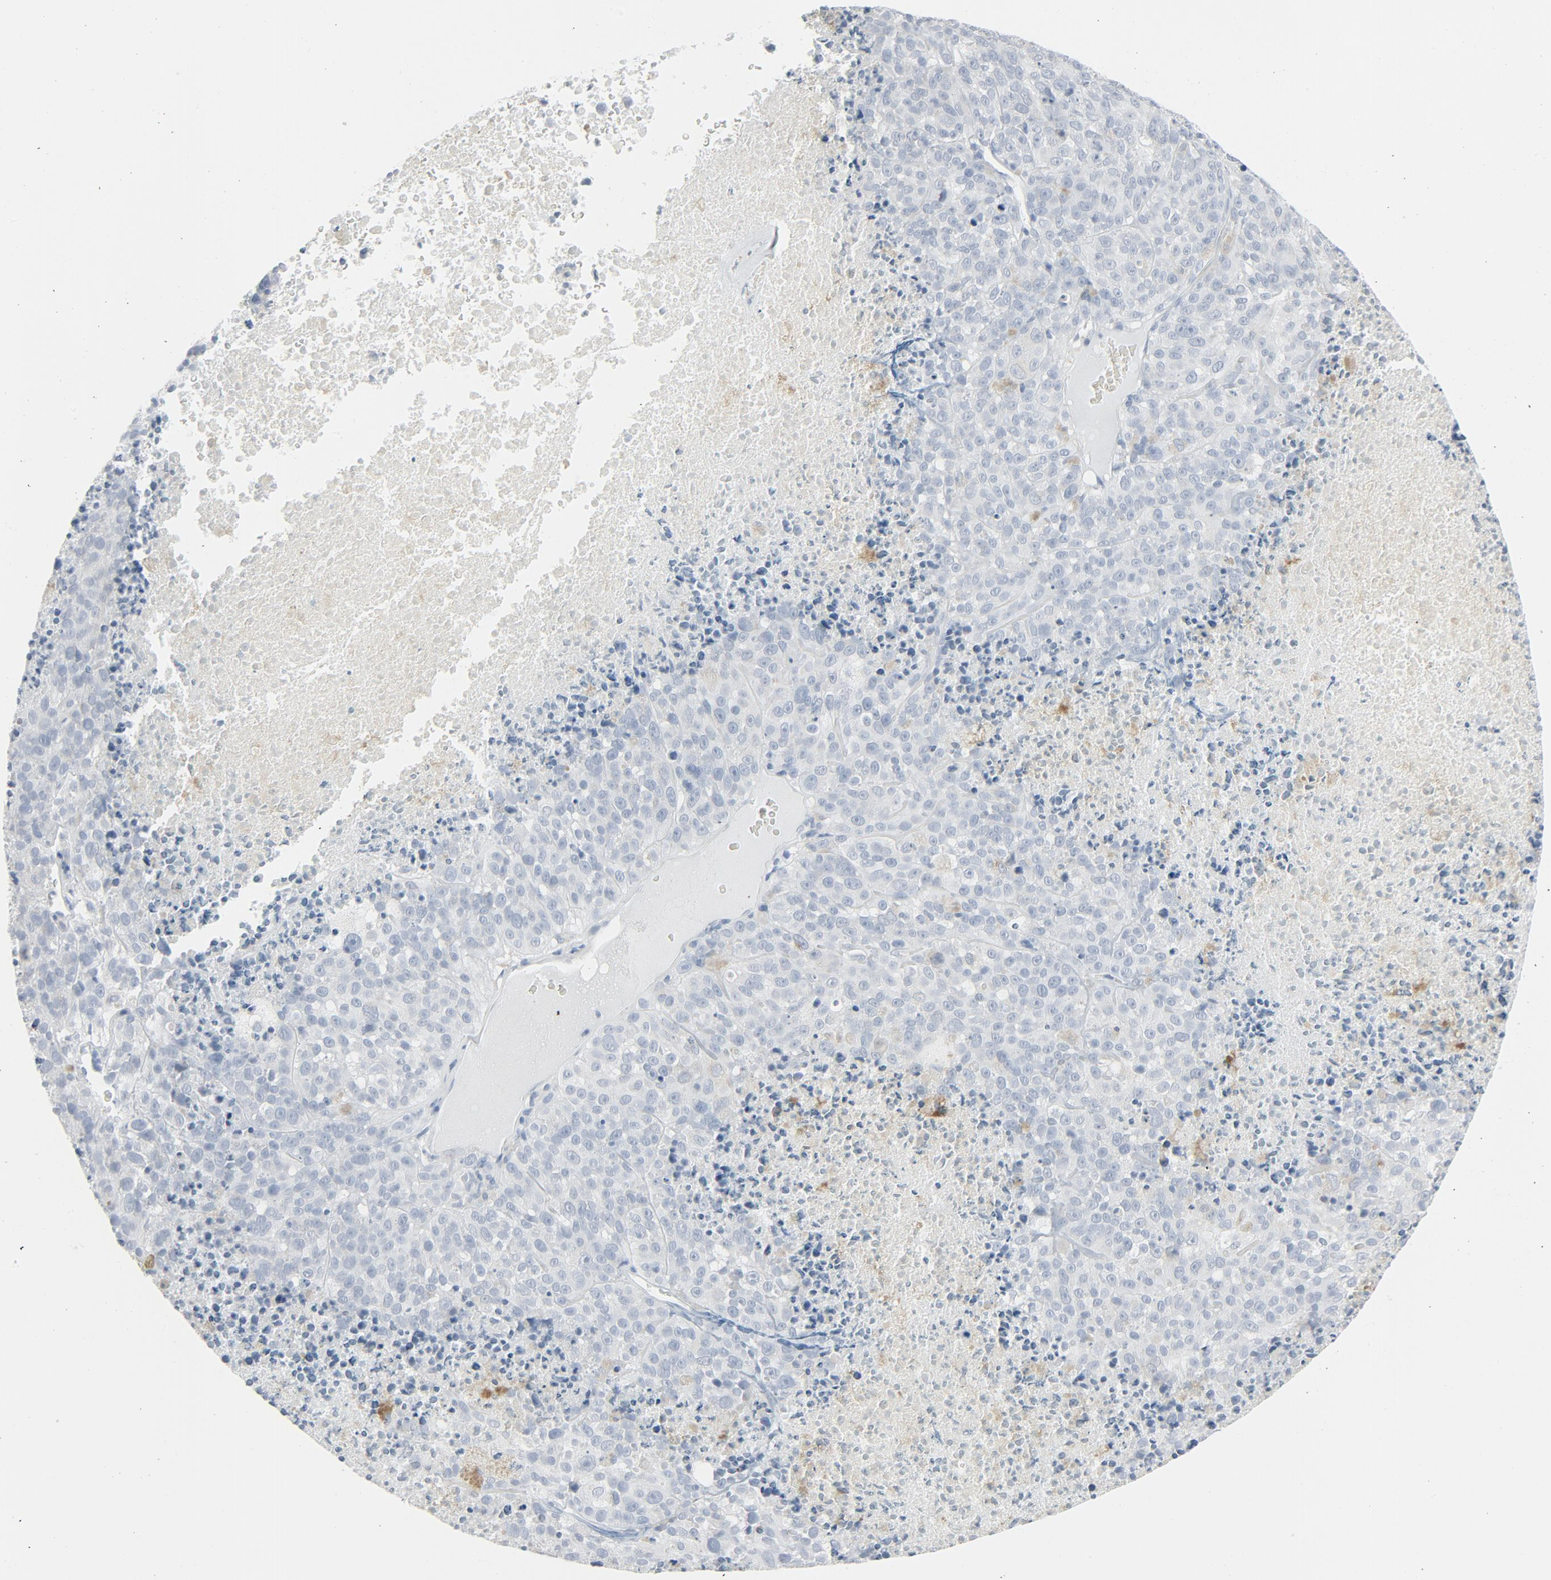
{"staining": {"intensity": "negative", "quantity": "none", "location": "none"}, "tissue": "melanoma", "cell_type": "Tumor cells", "image_type": "cancer", "snomed": [{"axis": "morphology", "description": "Malignant melanoma, Metastatic site"}, {"axis": "topography", "description": "Cerebral cortex"}], "caption": "The photomicrograph exhibits no staining of tumor cells in malignant melanoma (metastatic site).", "gene": "FGFR3", "patient": {"sex": "female", "age": 52}}